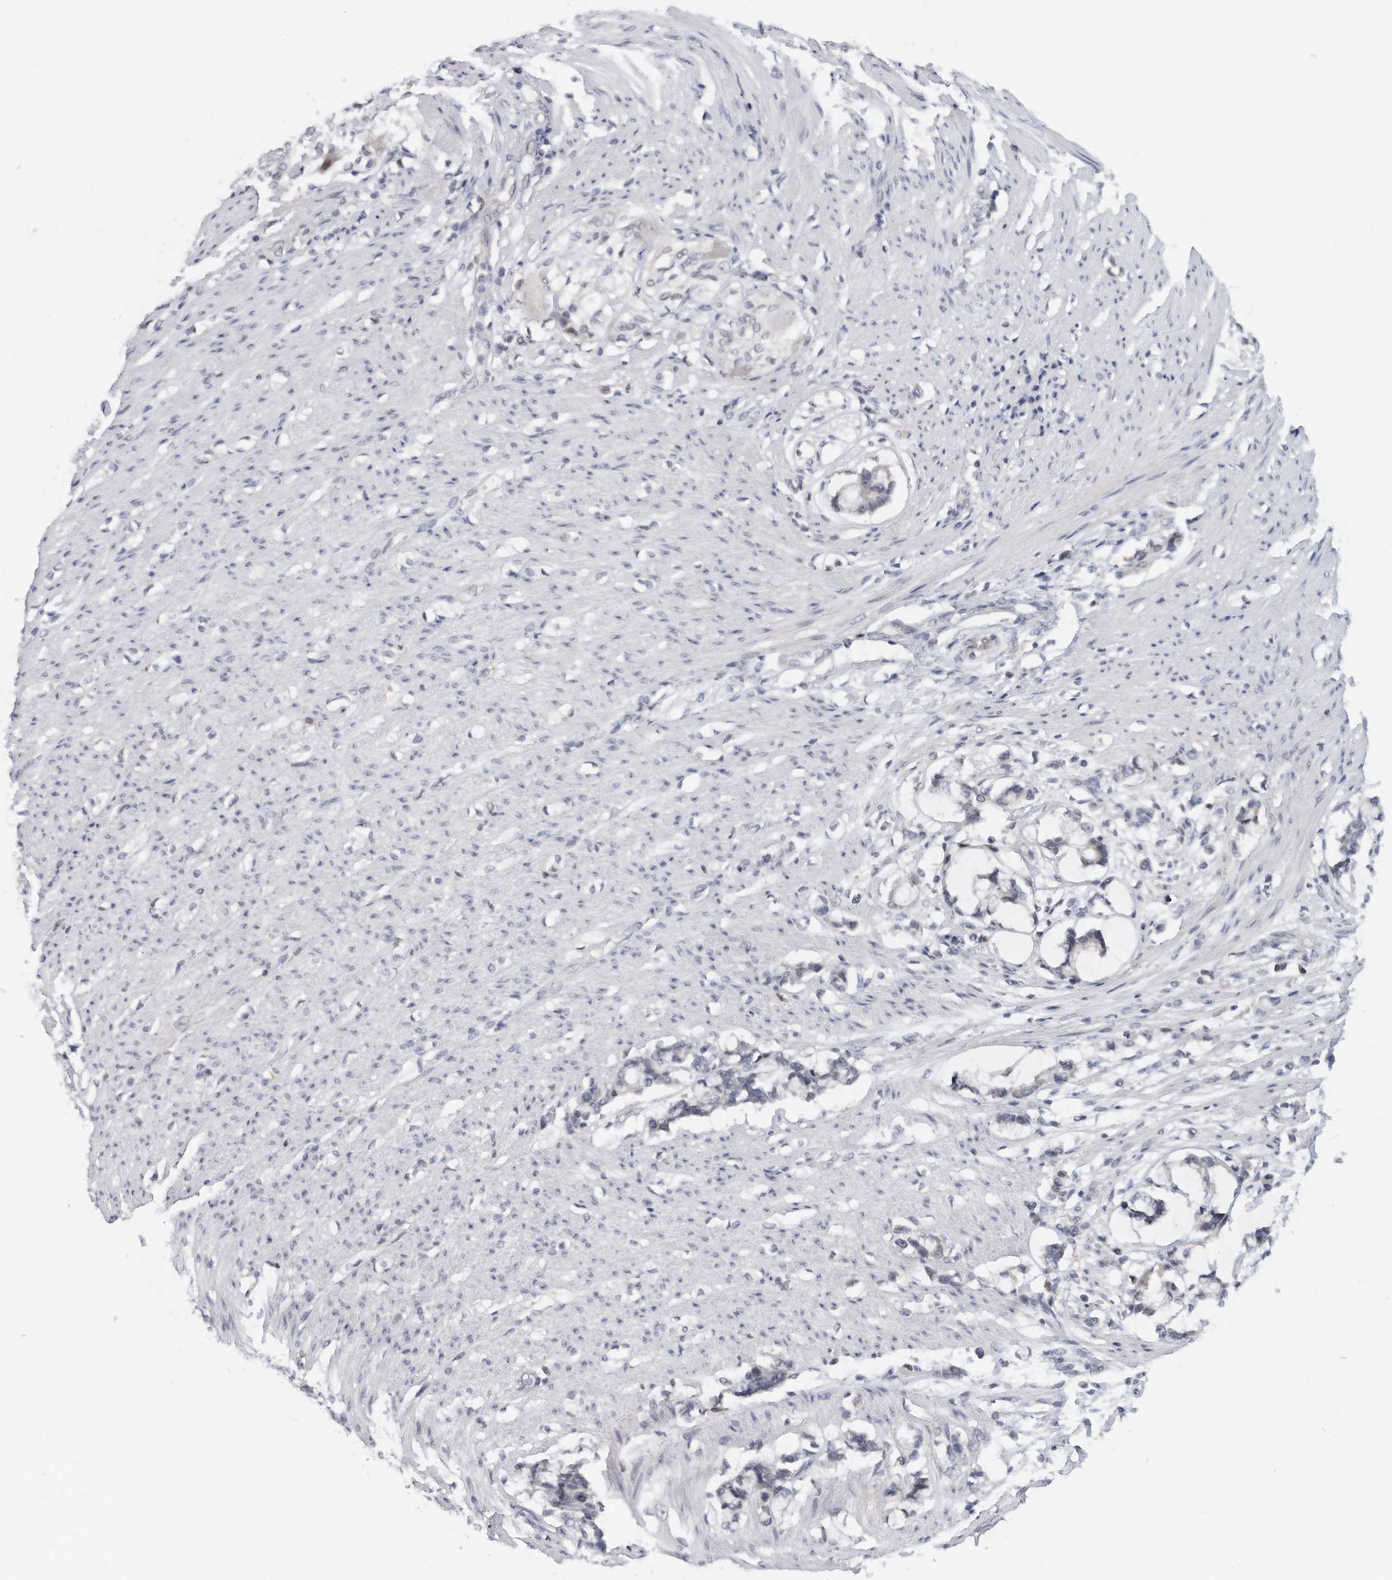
{"staining": {"intensity": "negative", "quantity": "none", "location": "none"}, "tissue": "smooth muscle", "cell_type": "Smooth muscle cells", "image_type": "normal", "snomed": [{"axis": "morphology", "description": "Normal tissue, NOS"}, {"axis": "morphology", "description": "Adenocarcinoma, NOS"}, {"axis": "topography", "description": "Colon"}, {"axis": "topography", "description": "Peripheral nerve tissue"}], "caption": "Normal smooth muscle was stained to show a protein in brown. There is no significant staining in smooth muscle cells.", "gene": "DDX43", "patient": {"sex": "male", "age": 14}}